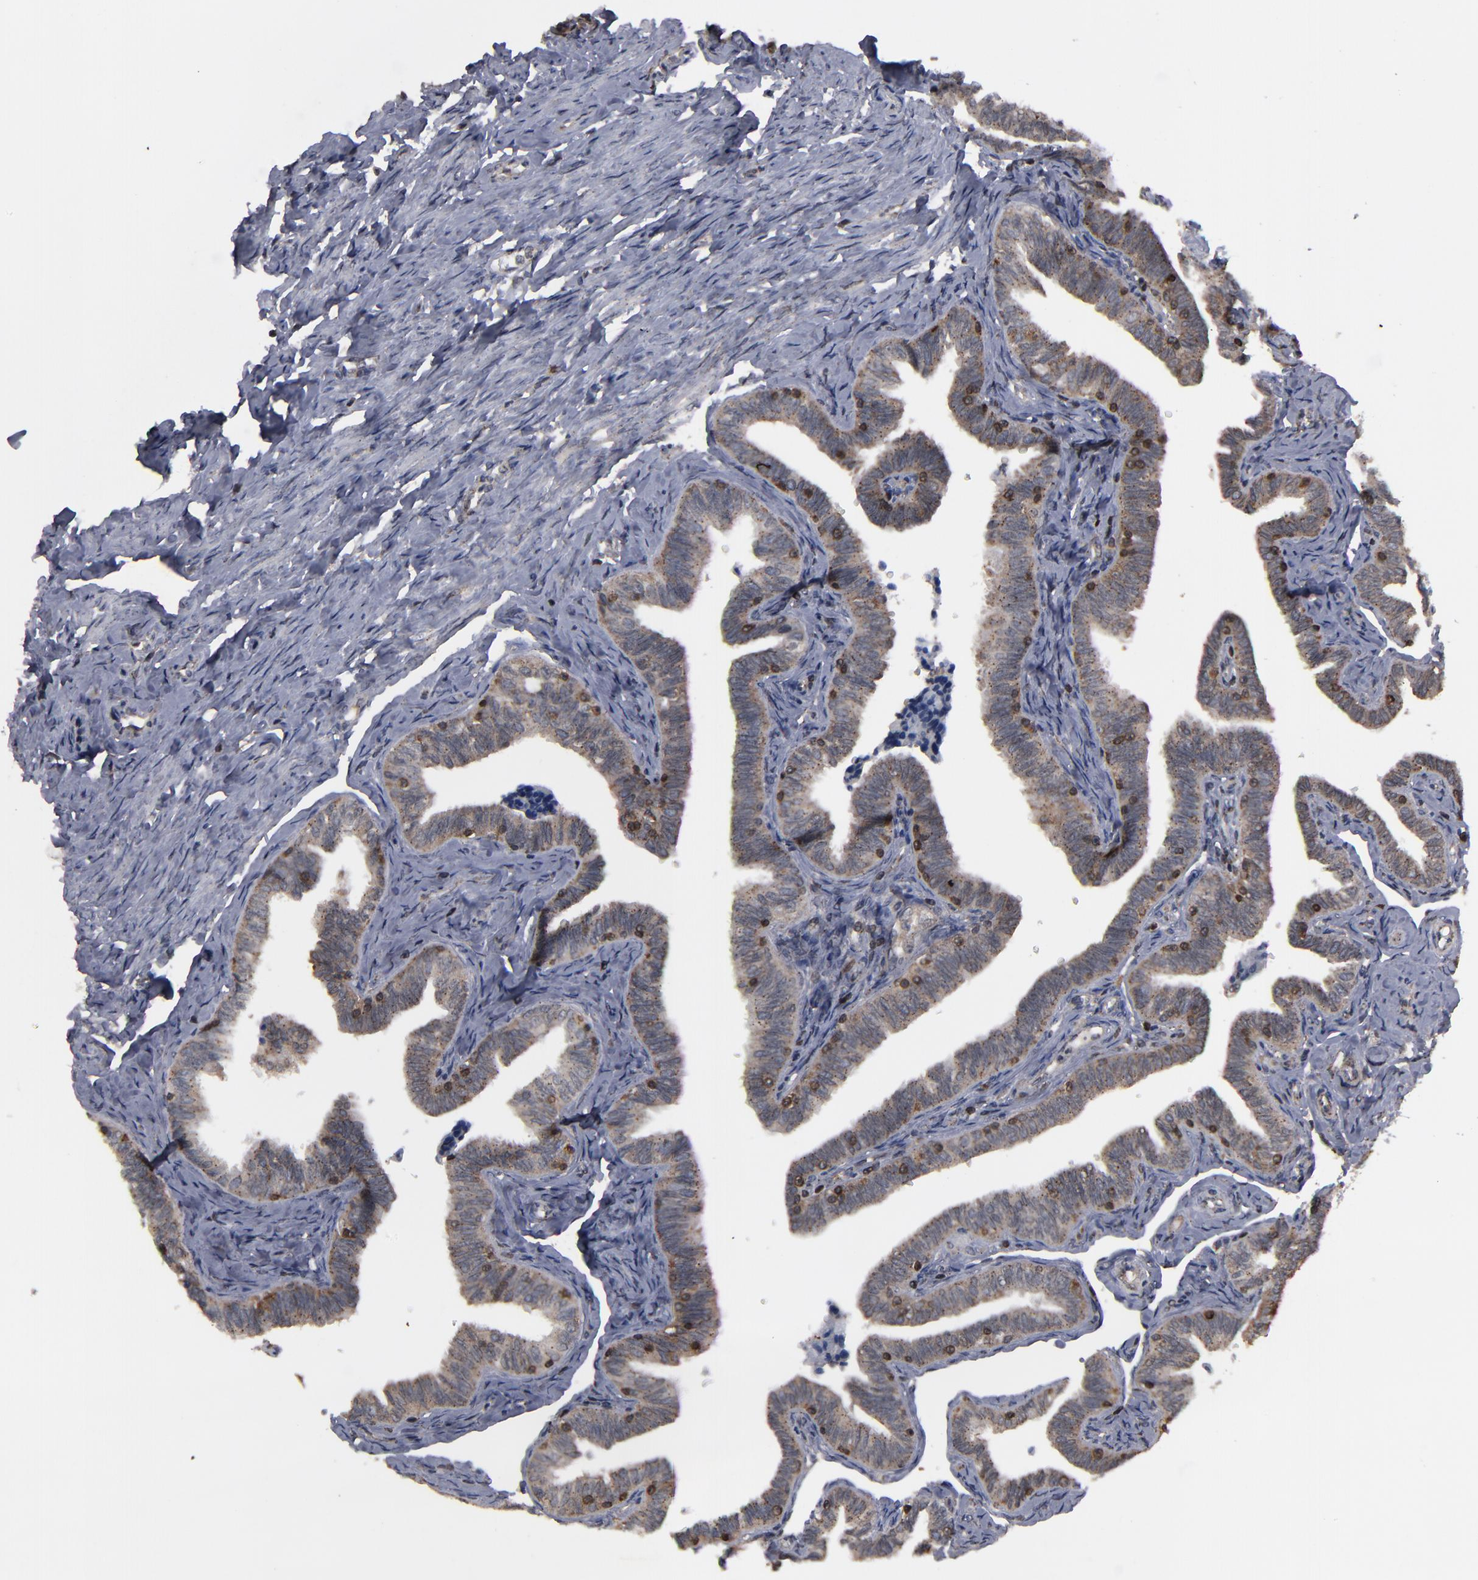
{"staining": {"intensity": "moderate", "quantity": ">75%", "location": "cytoplasmic/membranous"}, "tissue": "fallopian tube", "cell_type": "Glandular cells", "image_type": "normal", "snomed": [{"axis": "morphology", "description": "Normal tissue, NOS"}, {"axis": "topography", "description": "Fallopian tube"}, {"axis": "topography", "description": "Ovary"}], "caption": "Fallopian tube was stained to show a protein in brown. There is medium levels of moderate cytoplasmic/membranous expression in about >75% of glandular cells. The staining is performed using DAB (3,3'-diaminobenzidine) brown chromogen to label protein expression. The nuclei are counter-stained blue using hematoxylin.", "gene": "KIAA2026", "patient": {"sex": "female", "age": 69}}